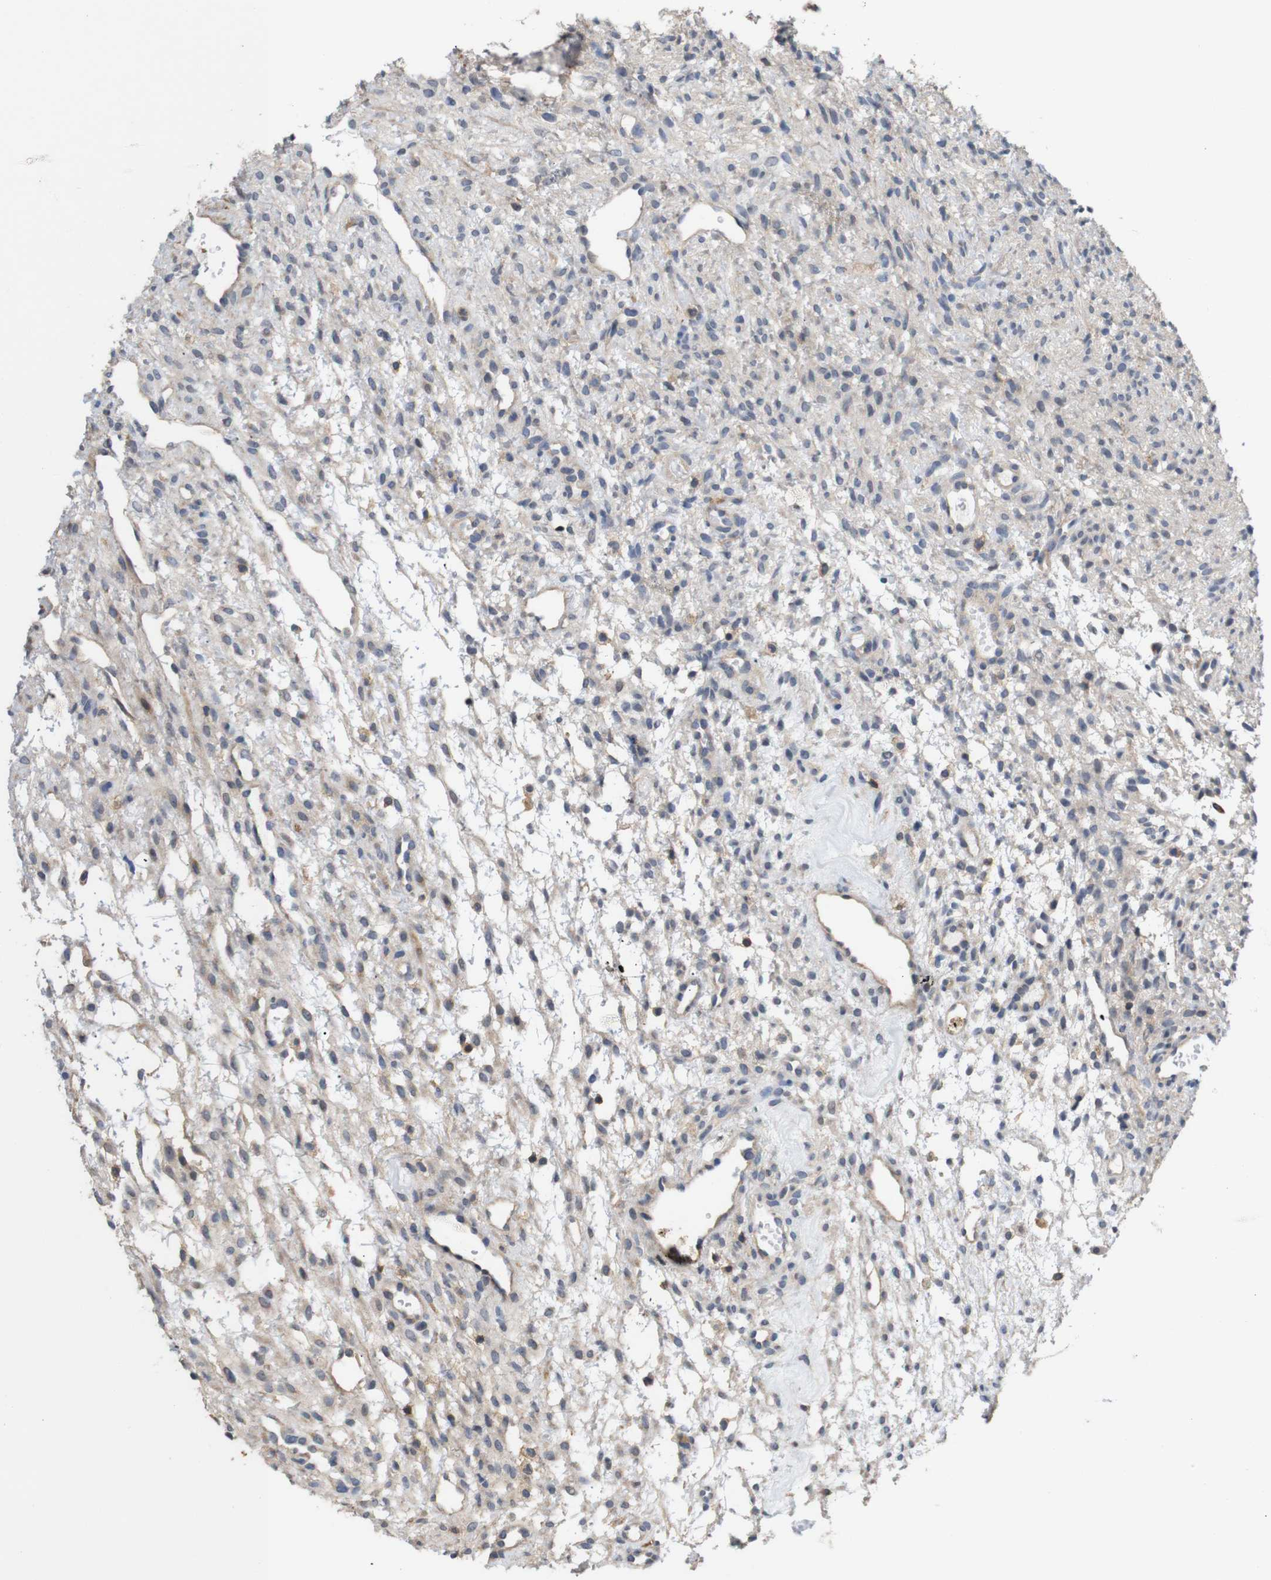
{"staining": {"intensity": "weak", "quantity": "<25%", "location": "cytoplasmic/membranous"}, "tissue": "ovary", "cell_type": "Ovarian stroma cells", "image_type": "normal", "snomed": [{"axis": "morphology", "description": "Normal tissue, NOS"}, {"axis": "morphology", "description": "Cyst, NOS"}, {"axis": "topography", "description": "Ovary"}], "caption": "Protein analysis of normal ovary exhibits no significant staining in ovarian stroma cells. (DAB (3,3'-diaminobenzidine) immunohistochemistry (IHC), high magnification).", "gene": "BRWD3", "patient": {"sex": "female", "age": 18}}